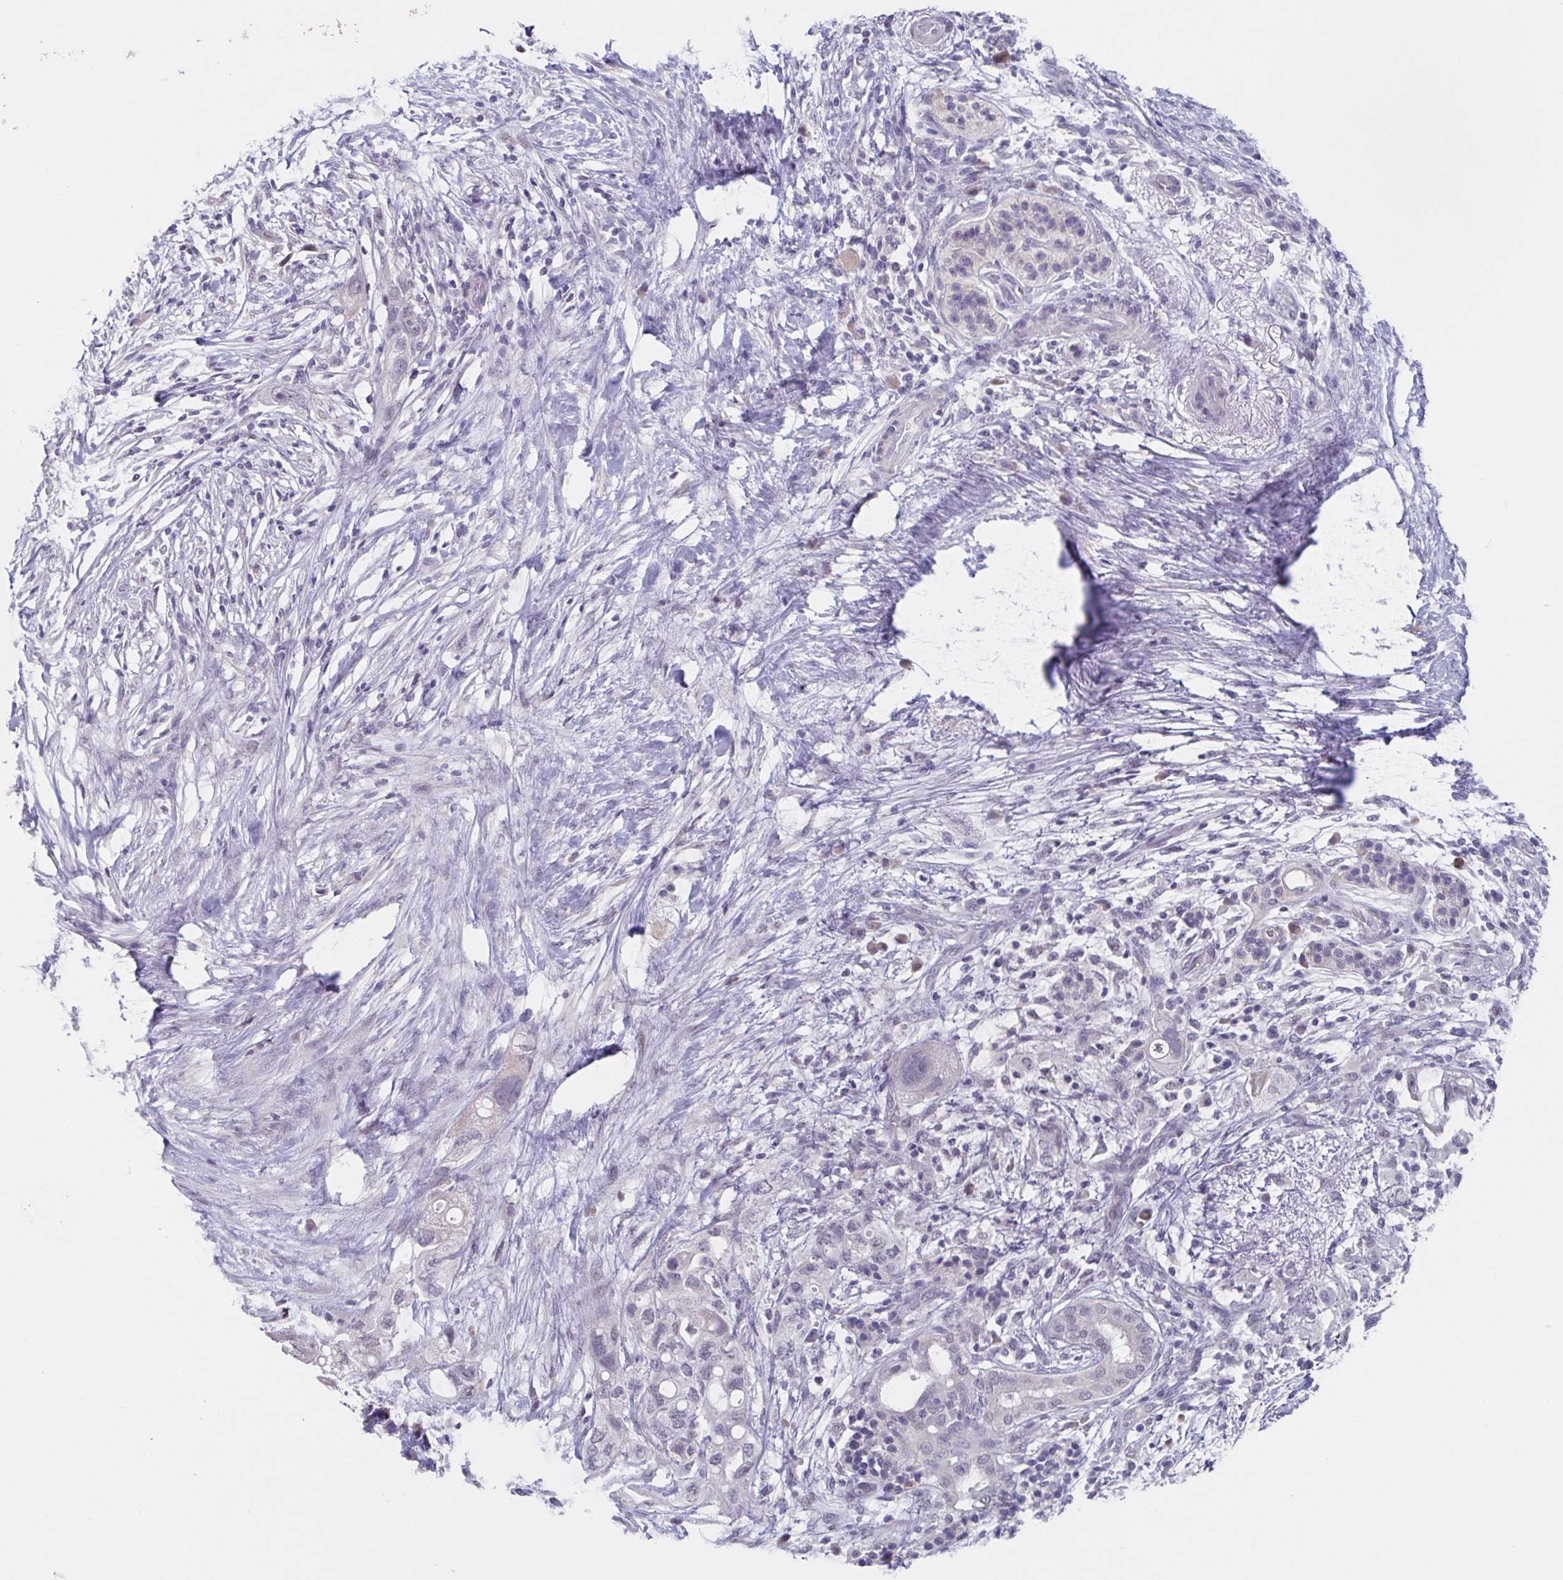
{"staining": {"intensity": "negative", "quantity": "none", "location": "none"}, "tissue": "pancreatic cancer", "cell_type": "Tumor cells", "image_type": "cancer", "snomed": [{"axis": "morphology", "description": "Adenocarcinoma, NOS"}, {"axis": "topography", "description": "Pancreas"}], "caption": "This photomicrograph is of adenocarcinoma (pancreatic) stained with immunohistochemistry (IHC) to label a protein in brown with the nuclei are counter-stained blue. There is no positivity in tumor cells.", "gene": "GHRL", "patient": {"sex": "female", "age": 72}}